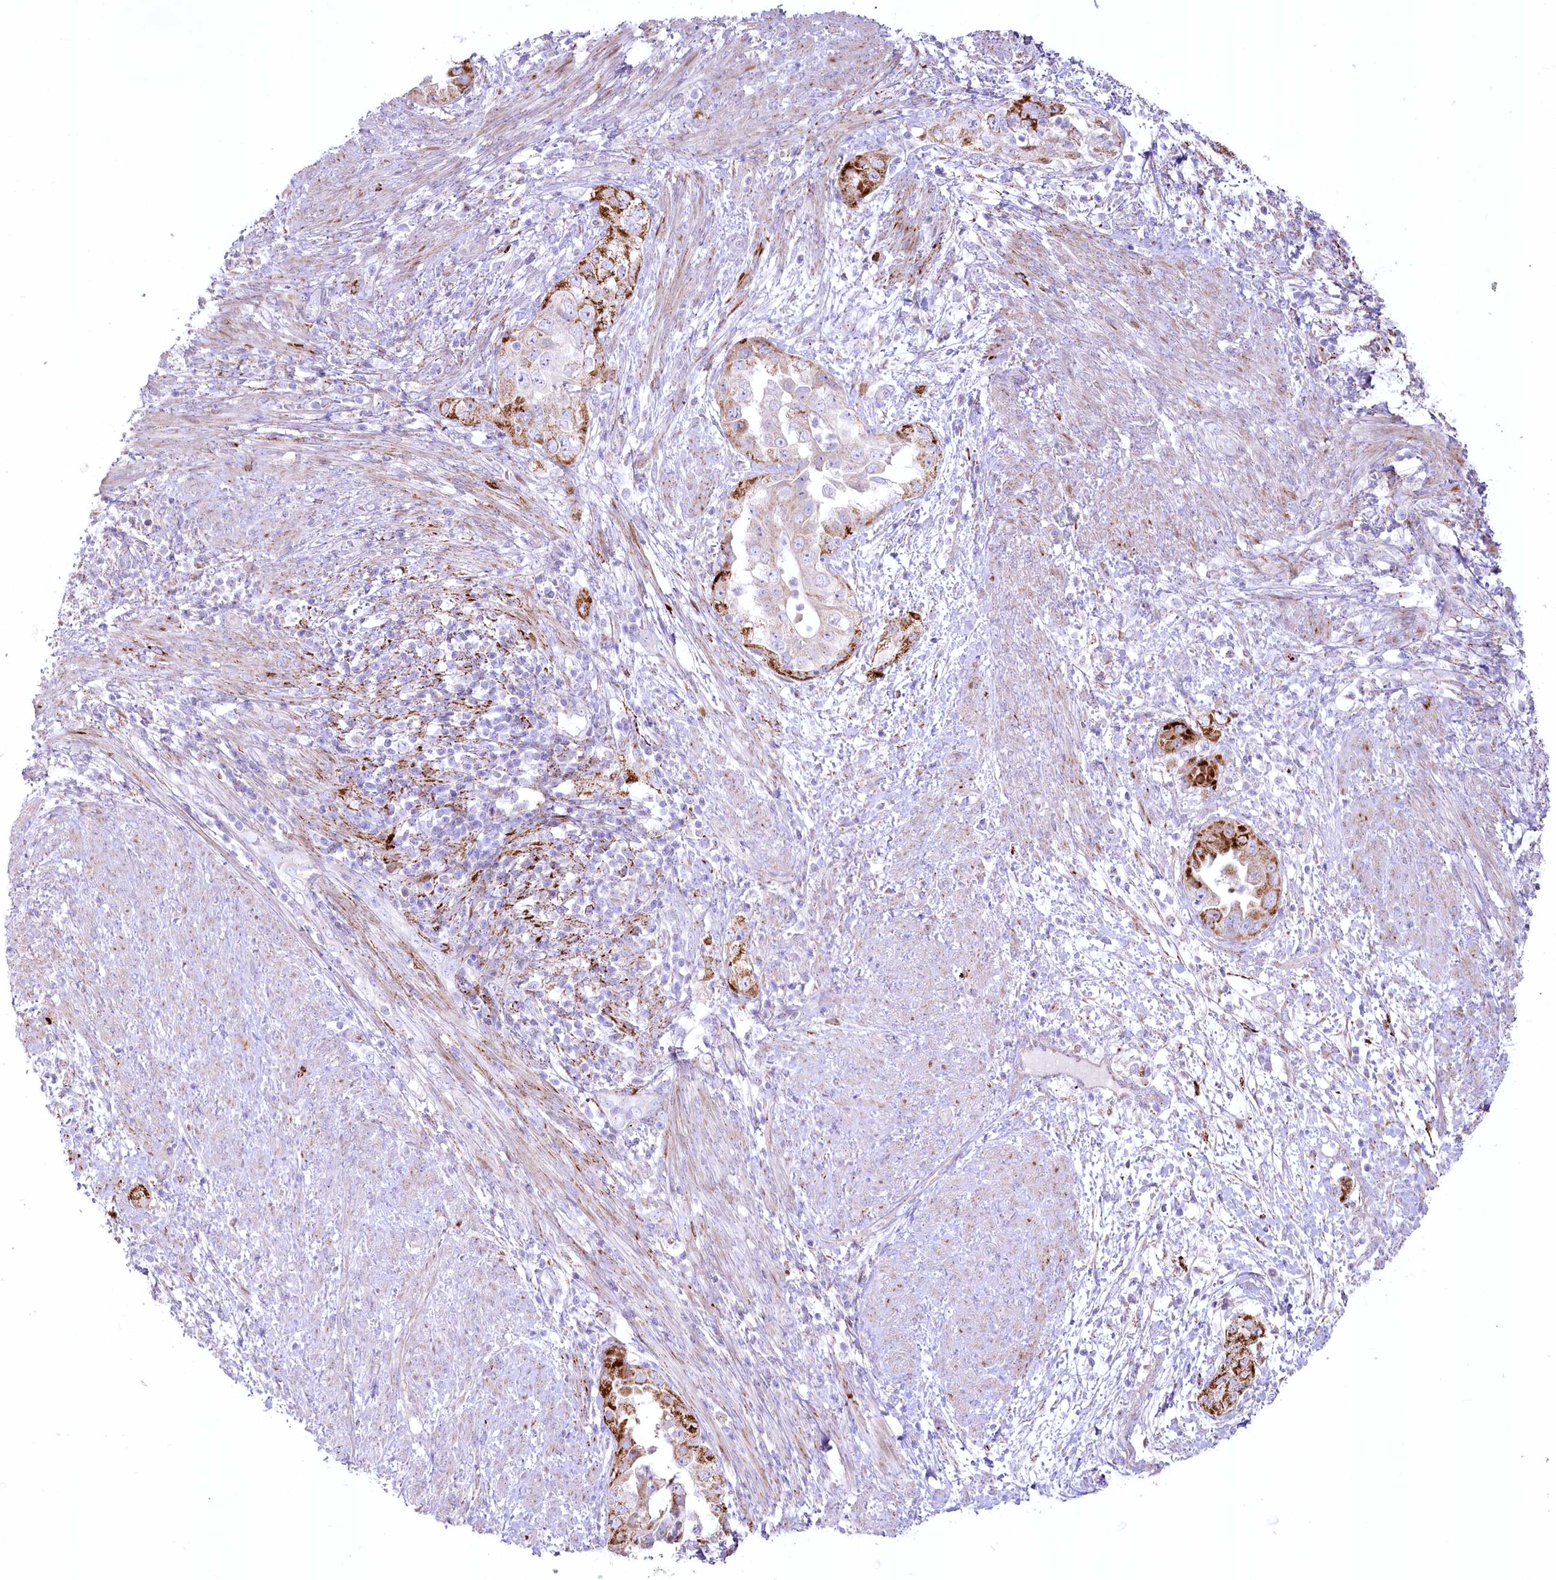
{"staining": {"intensity": "strong", "quantity": "25%-75%", "location": "cytoplasmic/membranous"}, "tissue": "endometrial cancer", "cell_type": "Tumor cells", "image_type": "cancer", "snomed": [{"axis": "morphology", "description": "Adenocarcinoma, NOS"}, {"axis": "topography", "description": "Endometrium"}], "caption": "The immunohistochemical stain highlights strong cytoplasmic/membranous staining in tumor cells of endometrial cancer tissue.", "gene": "CEP164", "patient": {"sex": "female", "age": 85}}